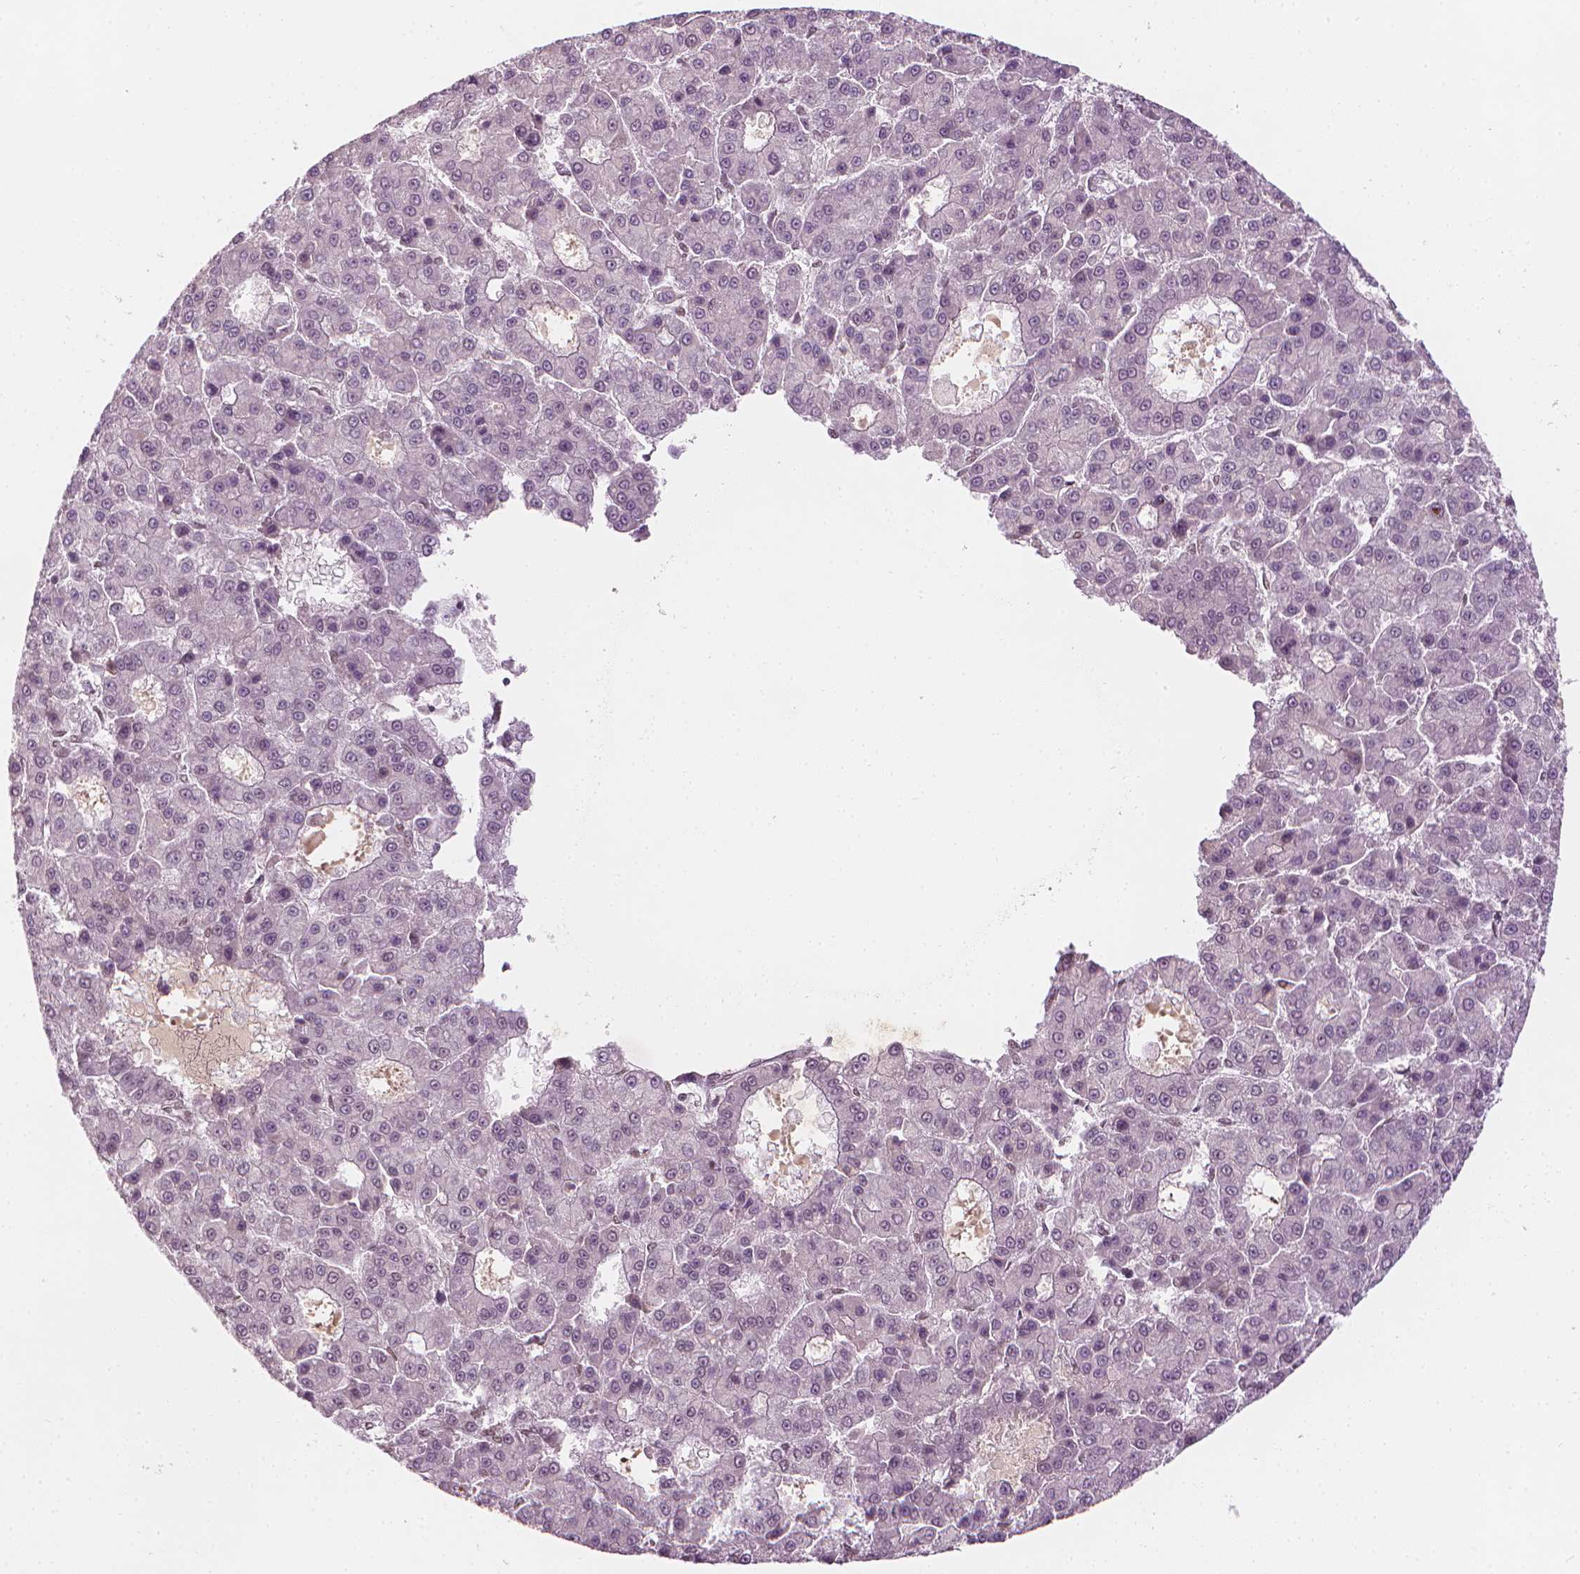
{"staining": {"intensity": "negative", "quantity": "none", "location": "none"}, "tissue": "liver cancer", "cell_type": "Tumor cells", "image_type": "cancer", "snomed": [{"axis": "morphology", "description": "Carcinoma, Hepatocellular, NOS"}, {"axis": "topography", "description": "Liver"}], "caption": "Immunohistochemistry of liver cancer displays no expression in tumor cells. (Stains: DAB (3,3'-diaminobenzidine) immunohistochemistry with hematoxylin counter stain, Microscopy: brightfield microscopy at high magnification).", "gene": "ELF2", "patient": {"sex": "male", "age": 70}}